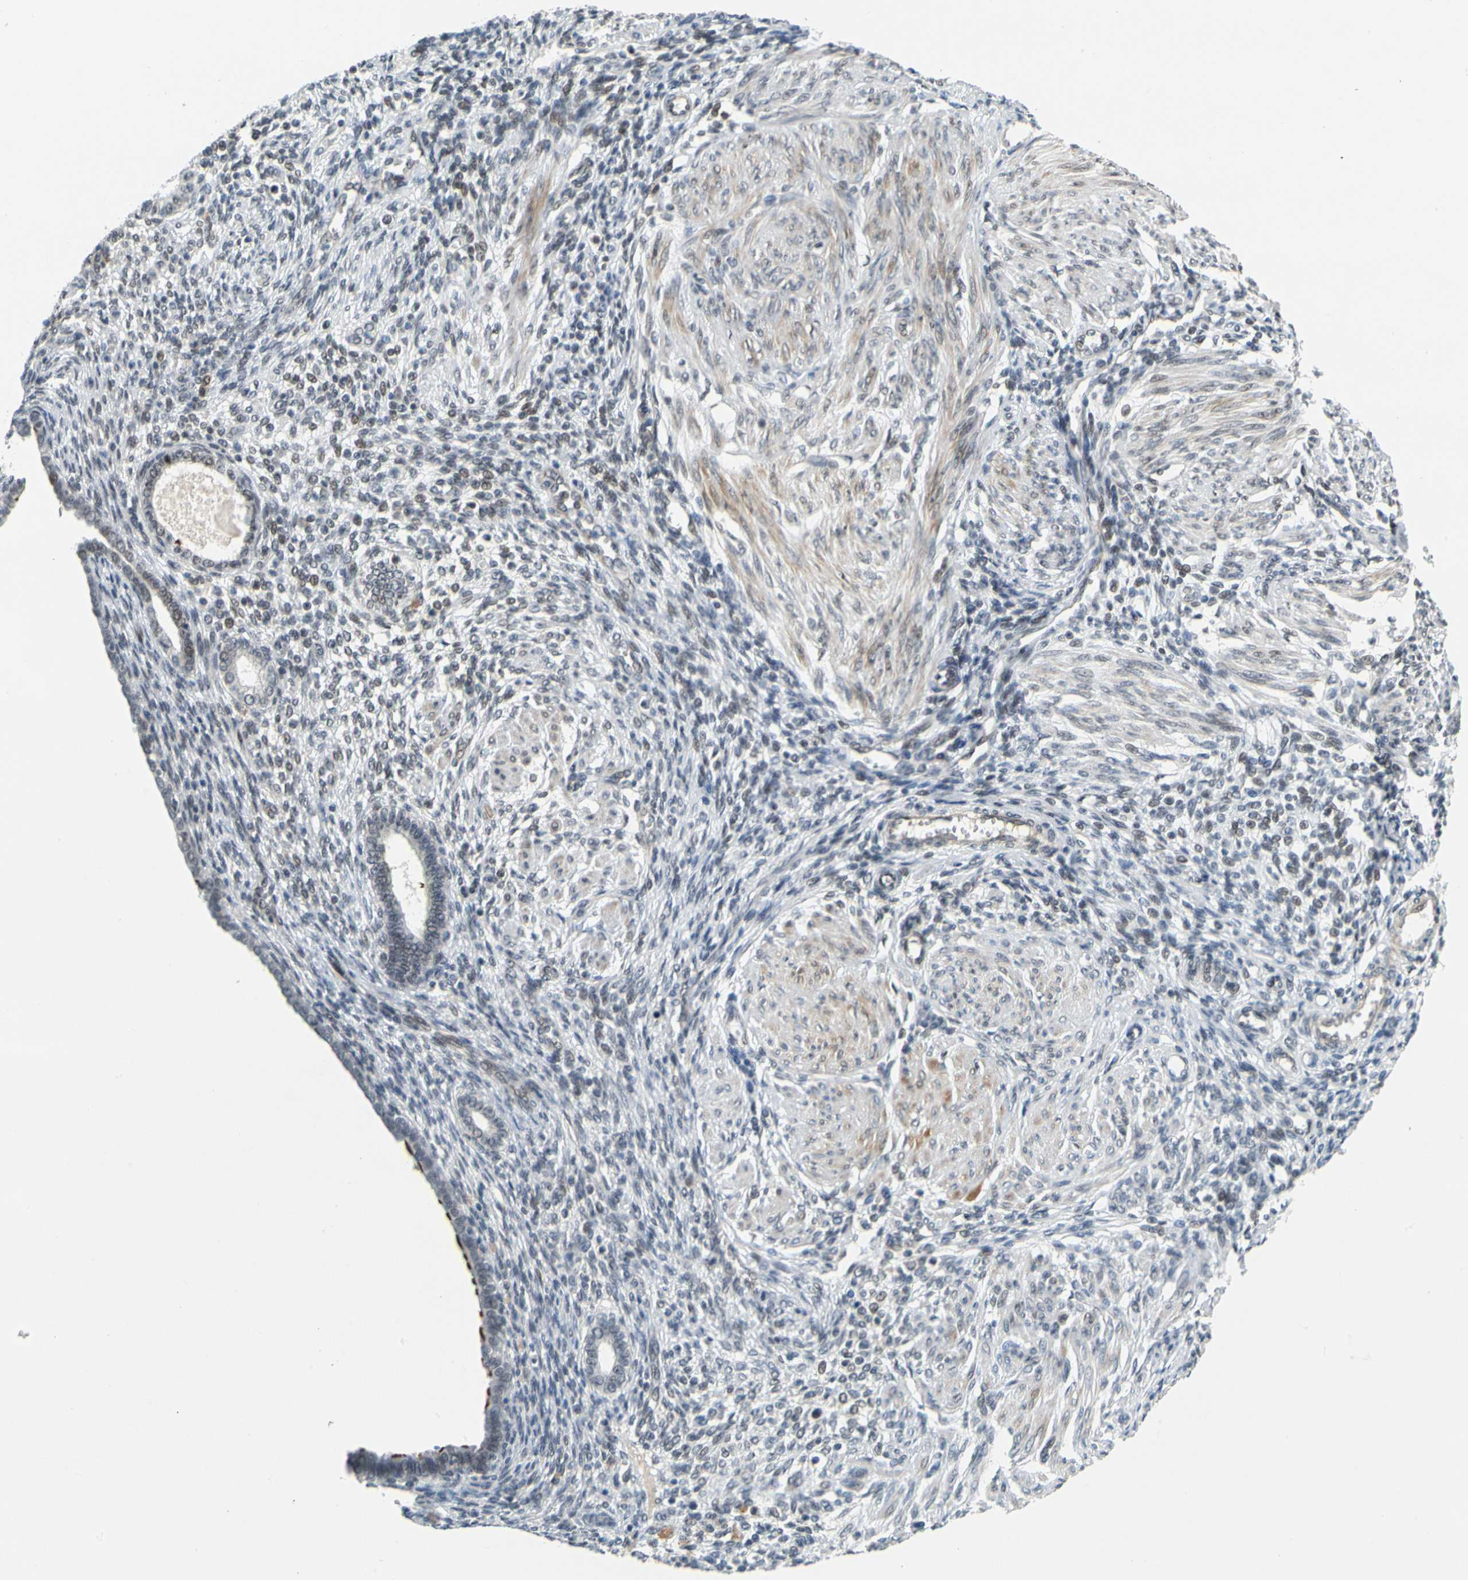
{"staining": {"intensity": "moderate", "quantity": ">75%", "location": "nuclear"}, "tissue": "endometrium", "cell_type": "Cells in endometrial stroma", "image_type": "normal", "snomed": [{"axis": "morphology", "description": "Normal tissue, NOS"}, {"axis": "topography", "description": "Endometrium"}], "caption": "An immunohistochemistry photomicrograph of unremarkable tissue is shown. Protein staining in brown highlights moderate nuclear positivity in endometrium within cells in endometrial stroma. (brown staining indicates protein expression, while blue staining denotes nuclei).", "gene": "POGZ", "patient": {"sex": "female", "age": 72}}